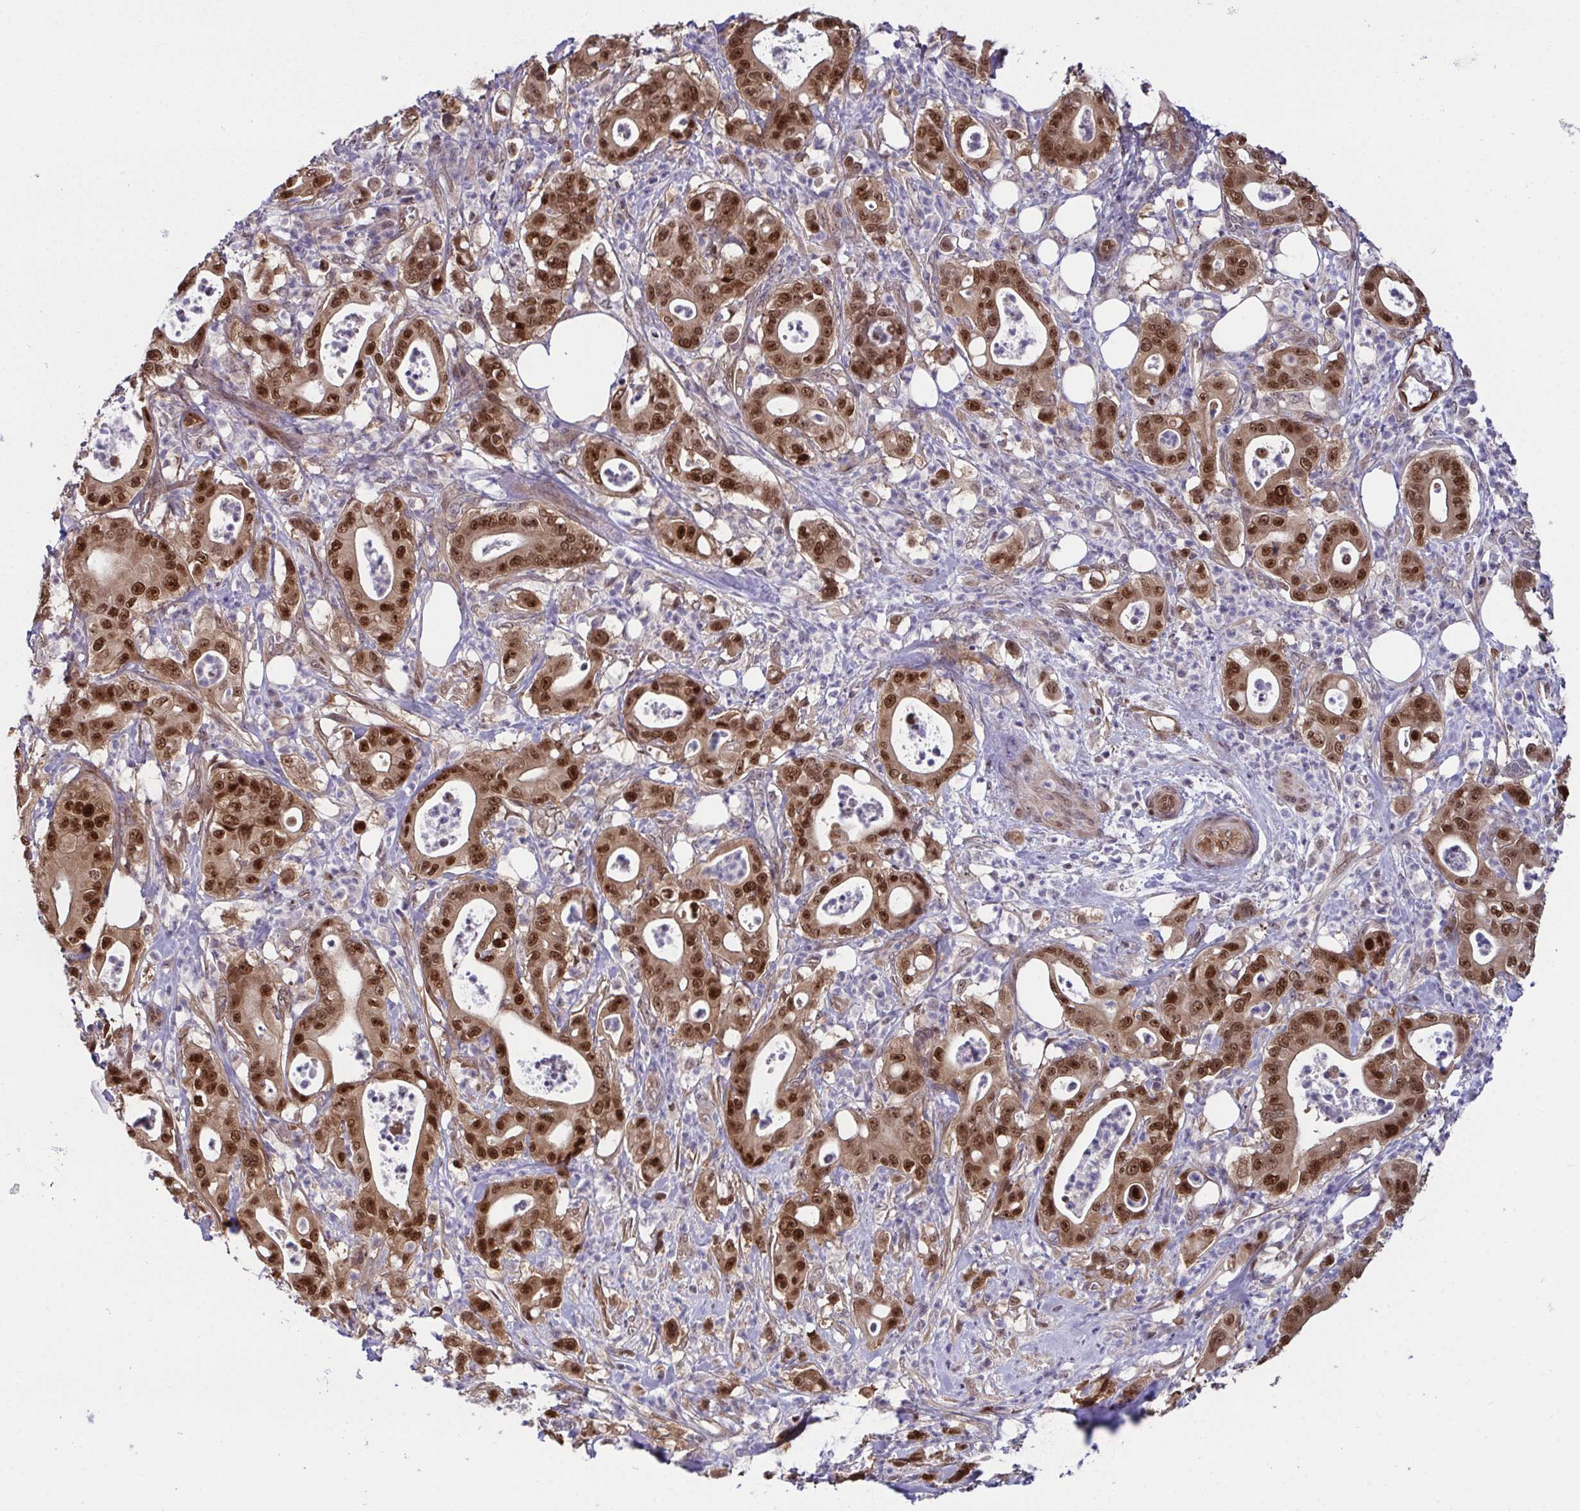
{"staining": {"intensity": "strong", "quantity": ">75%", "location": "nuclear"}, "tissue": "pancreatic cancer", "cell_type": "Tumor cells", "image_type": "cancer", "snomed": [{"axis": "morphology", "description": "Adenocarcinoma, NOS"}, {"axis": "topography", "description": "Pancreas"}], "caption": "A high-resolution micrograph shows IHC staining of pancreatic adenocarcinoma, which displays strong nuclear expression in approximately >75% of tumor cells.", "gene": "DNAJB1", "patient": {"sex": "male", "age": 71}}